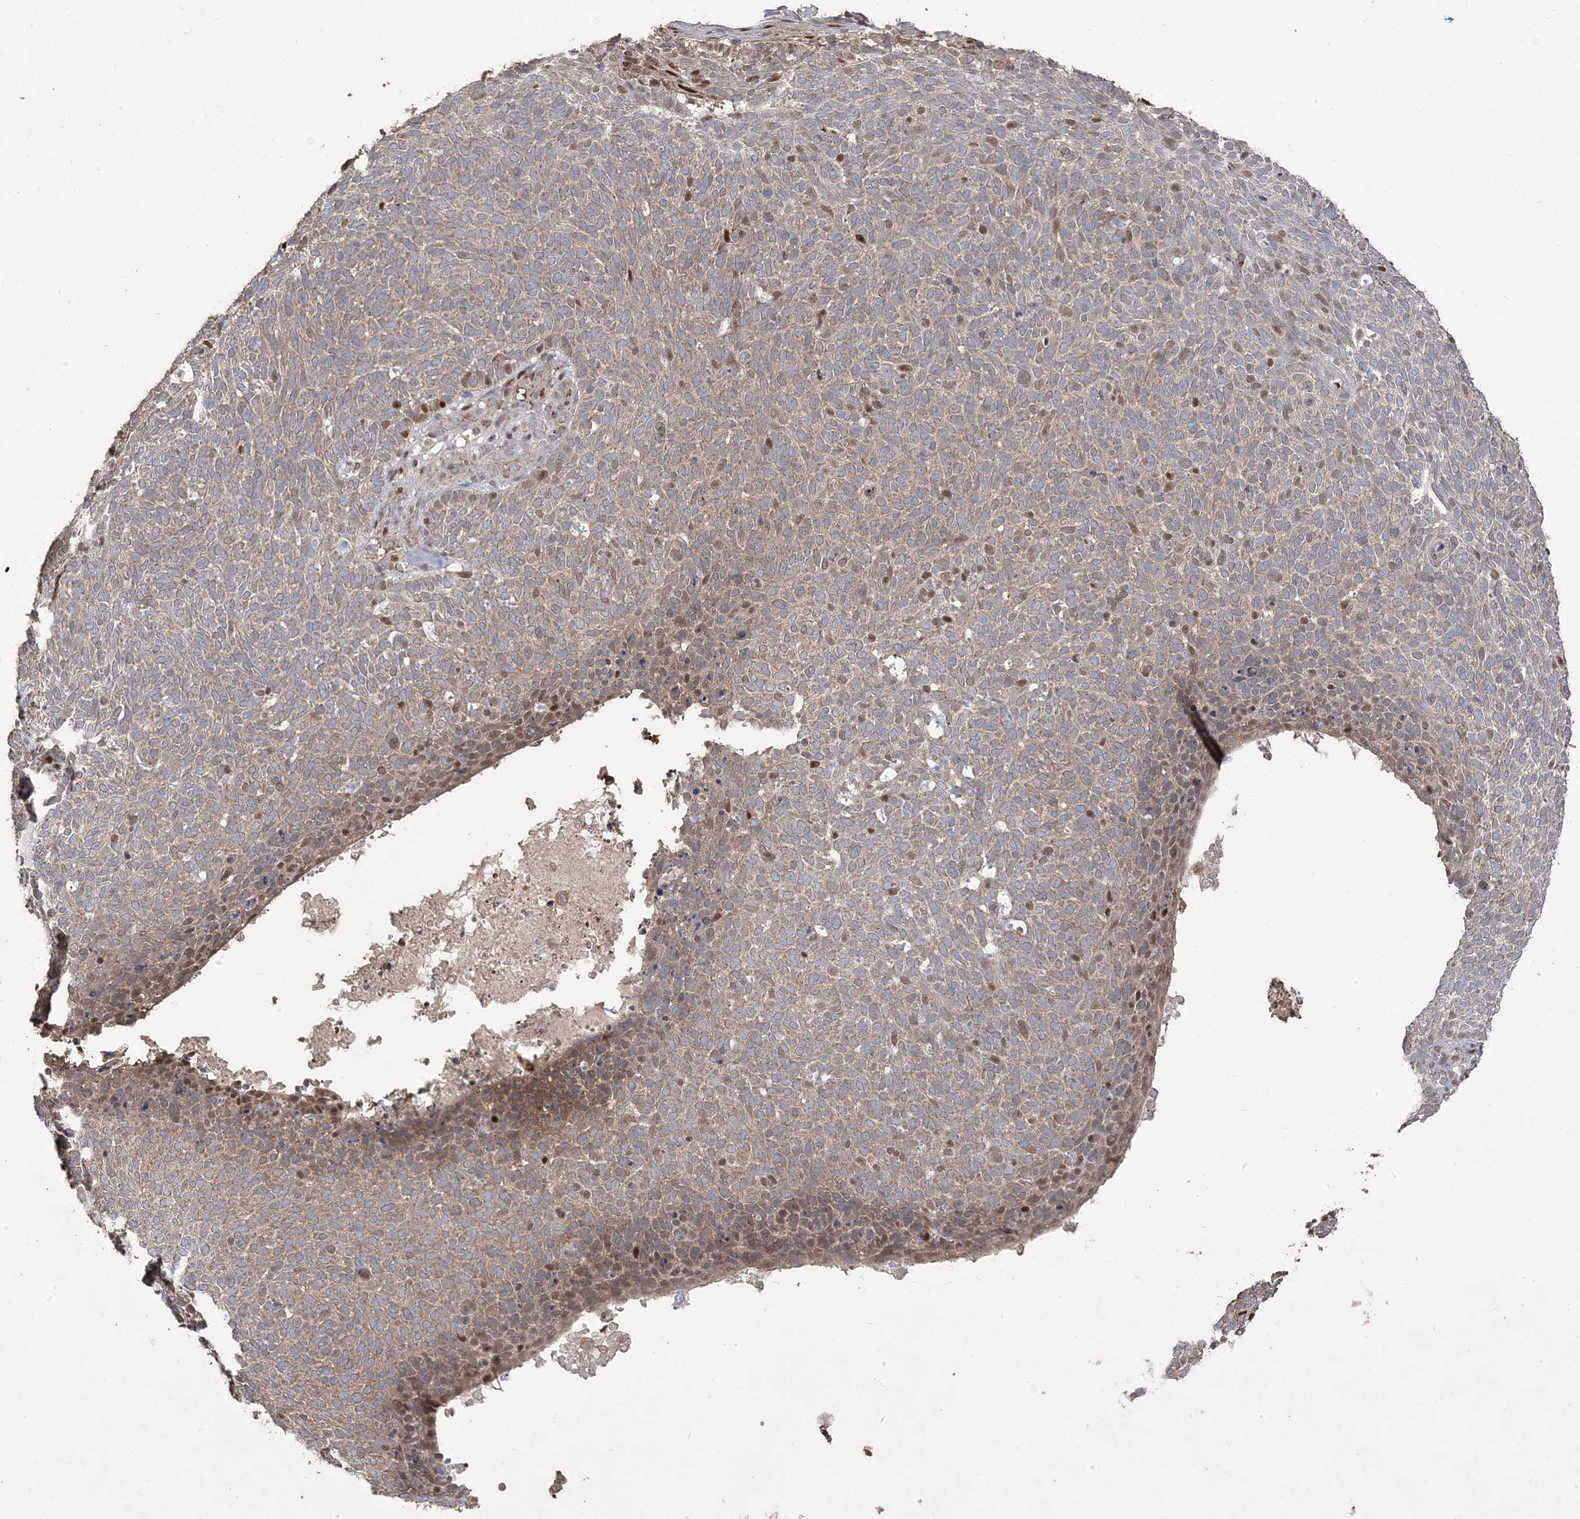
{"staining": {"intensity": "weak", "quantity": ">75%", "location": "cytoplasmic/membranous"}, "tissue": "skin cancer", "cell_type": "Tumor cells", "image_type": "cancer", "snomed": [{"axis": "morphology", "description": "Squamous cell carcinoma, NOS"}, {"axis": "topography", "description": "Skin"}], "caption": "Protein positivity by immunohistochemistry exhibits weak cytoplasmic/membranous expression in about >75% of tumor cells in skin cancer (squamous cell carcinoma). The protein is stained brown, and the nuclei are stained in blue (DAB IHC with brightfield microscopy, high magnification).", "gene": "PPOX", "patient": {"sex": "female", "age": 90}}